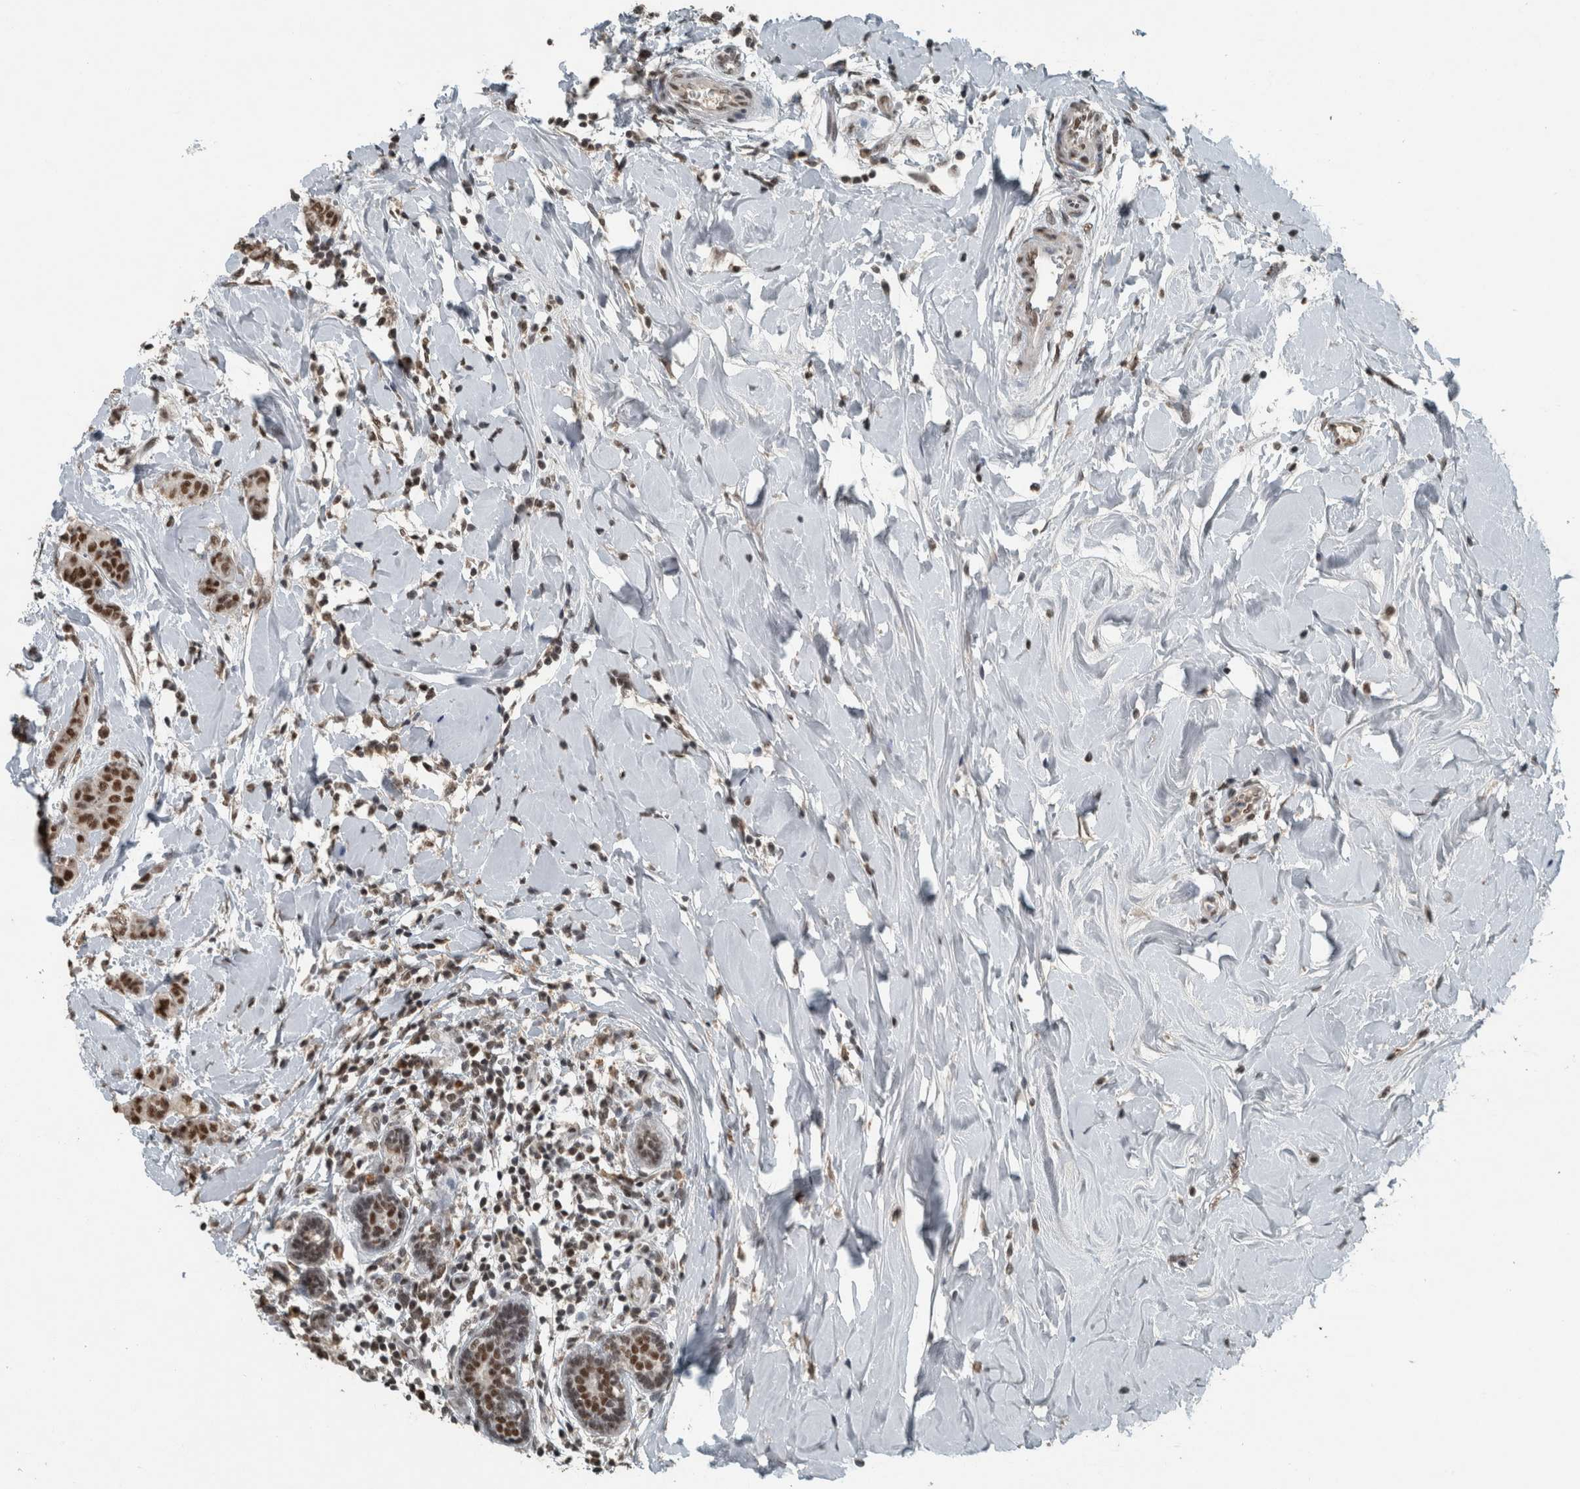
{"staining": {"intensity": "strong", "quantity": ">75%", "location": "nuclear"}, "tissue": "breast cancer", "cell_type": "Tumor cells", "image_type": "cancer", "snomed": [{"axis": "morphology", "description": "Normal tissue, NOS"}, {"axis": "morphology", "description": "Duct carcinoma"}, {"axis": "topography", "description": "Breast"}], "caption": "Human breast cancer (infiltrating ductal carcinoma) stained with a protein marker reveals strong staining in tumor cells.", "gene": "ZNF24", "patient": {"sex": "female", "age": 40}}